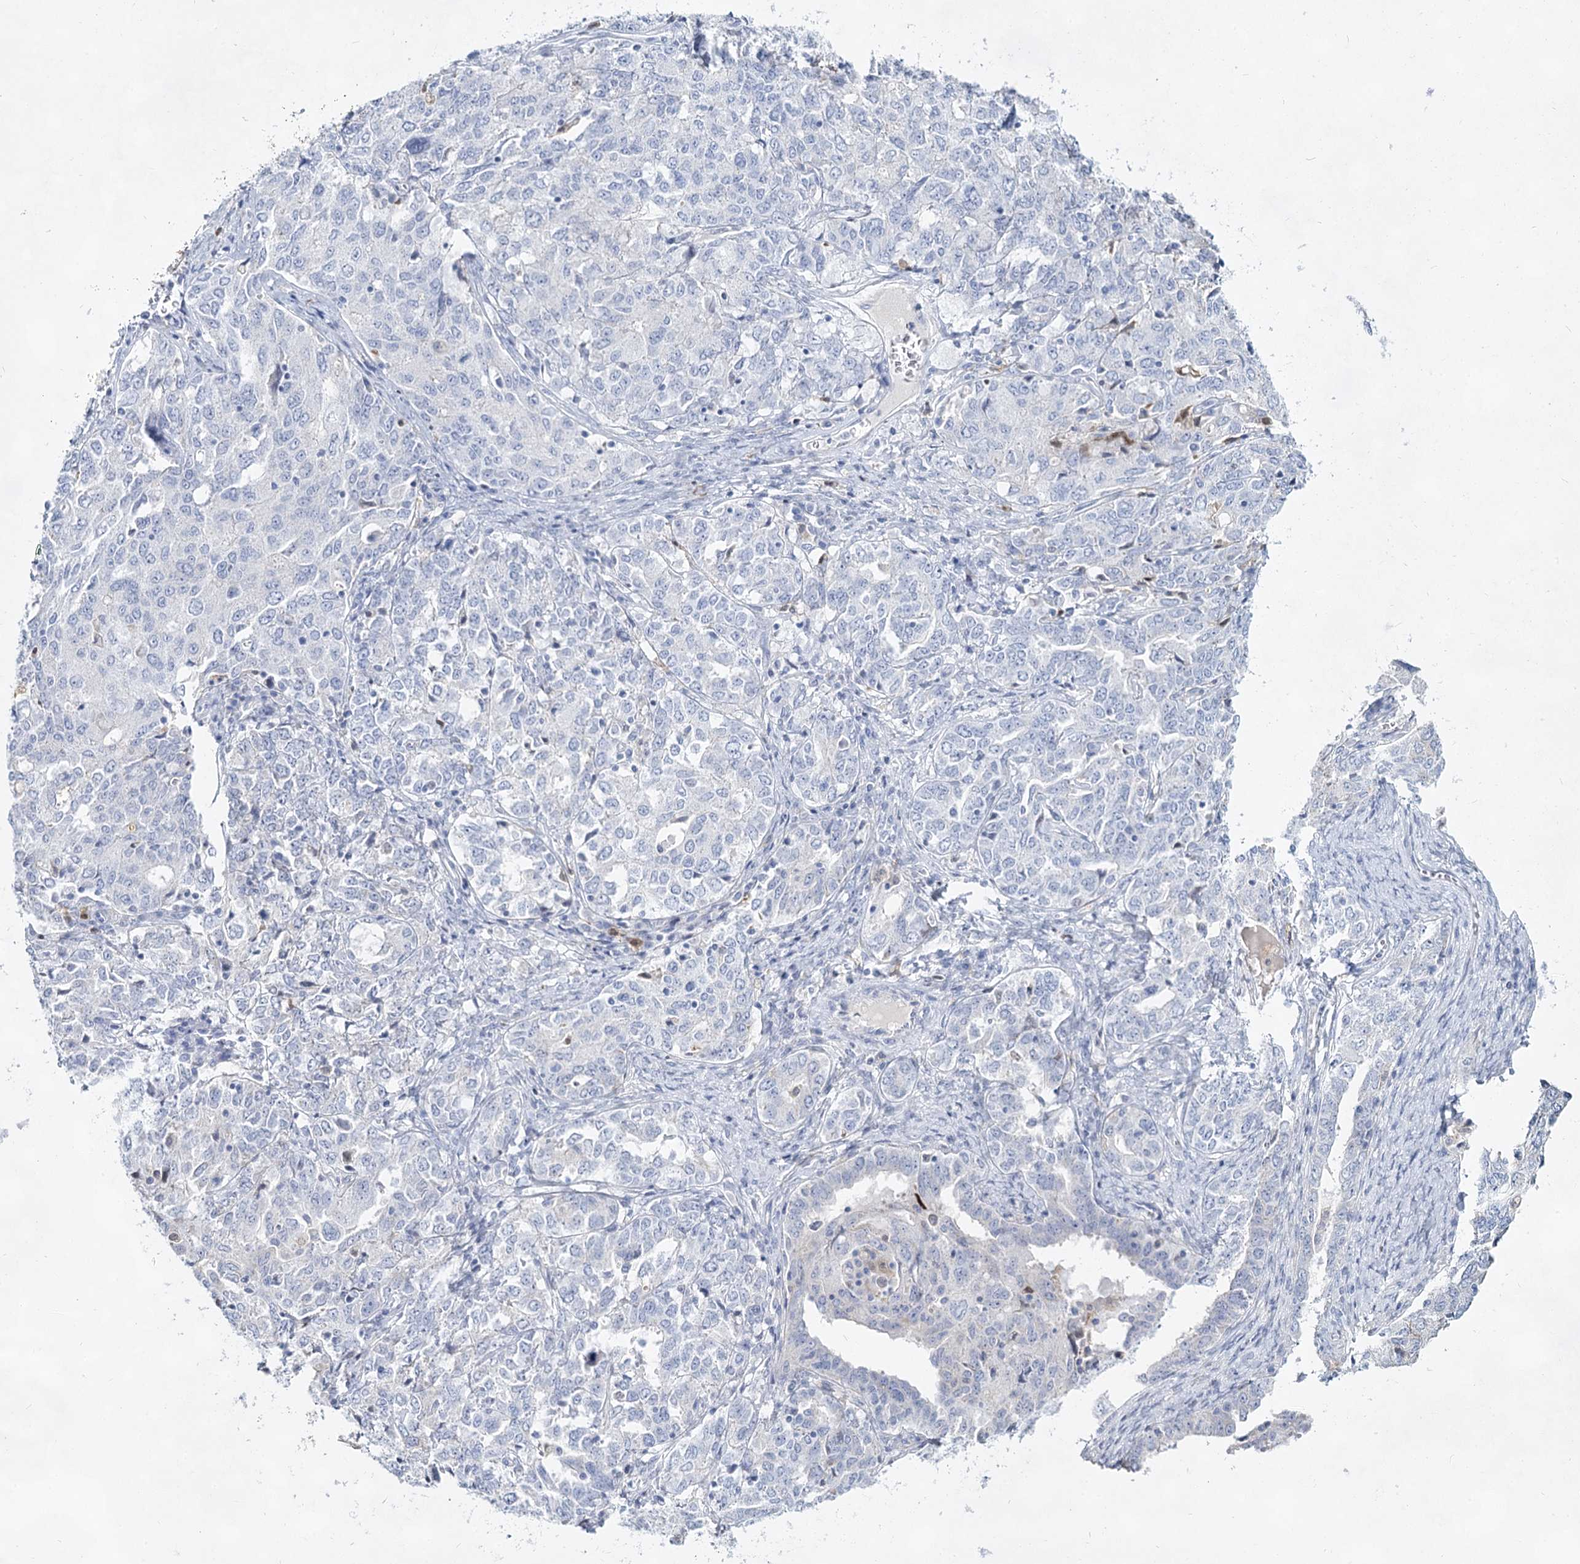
{"staining": {"intensity": "negative", "quantity": "none", "location": "none"}, "tissue": "ovarian cancer", "cell_type": "Tumor cells", "image_type": "cancer", "snomed": [{"axis": "morphology", "description": "Carcinoma, endometroid"}, {"axis": "topography", "description": "Ovary"}], "caption": "Tumor cells show no significant expression in ovarian cancer (endometroid carcinoma).", "gene": "SLC17A2", "patient": {"sex": "female", "age": 62}}